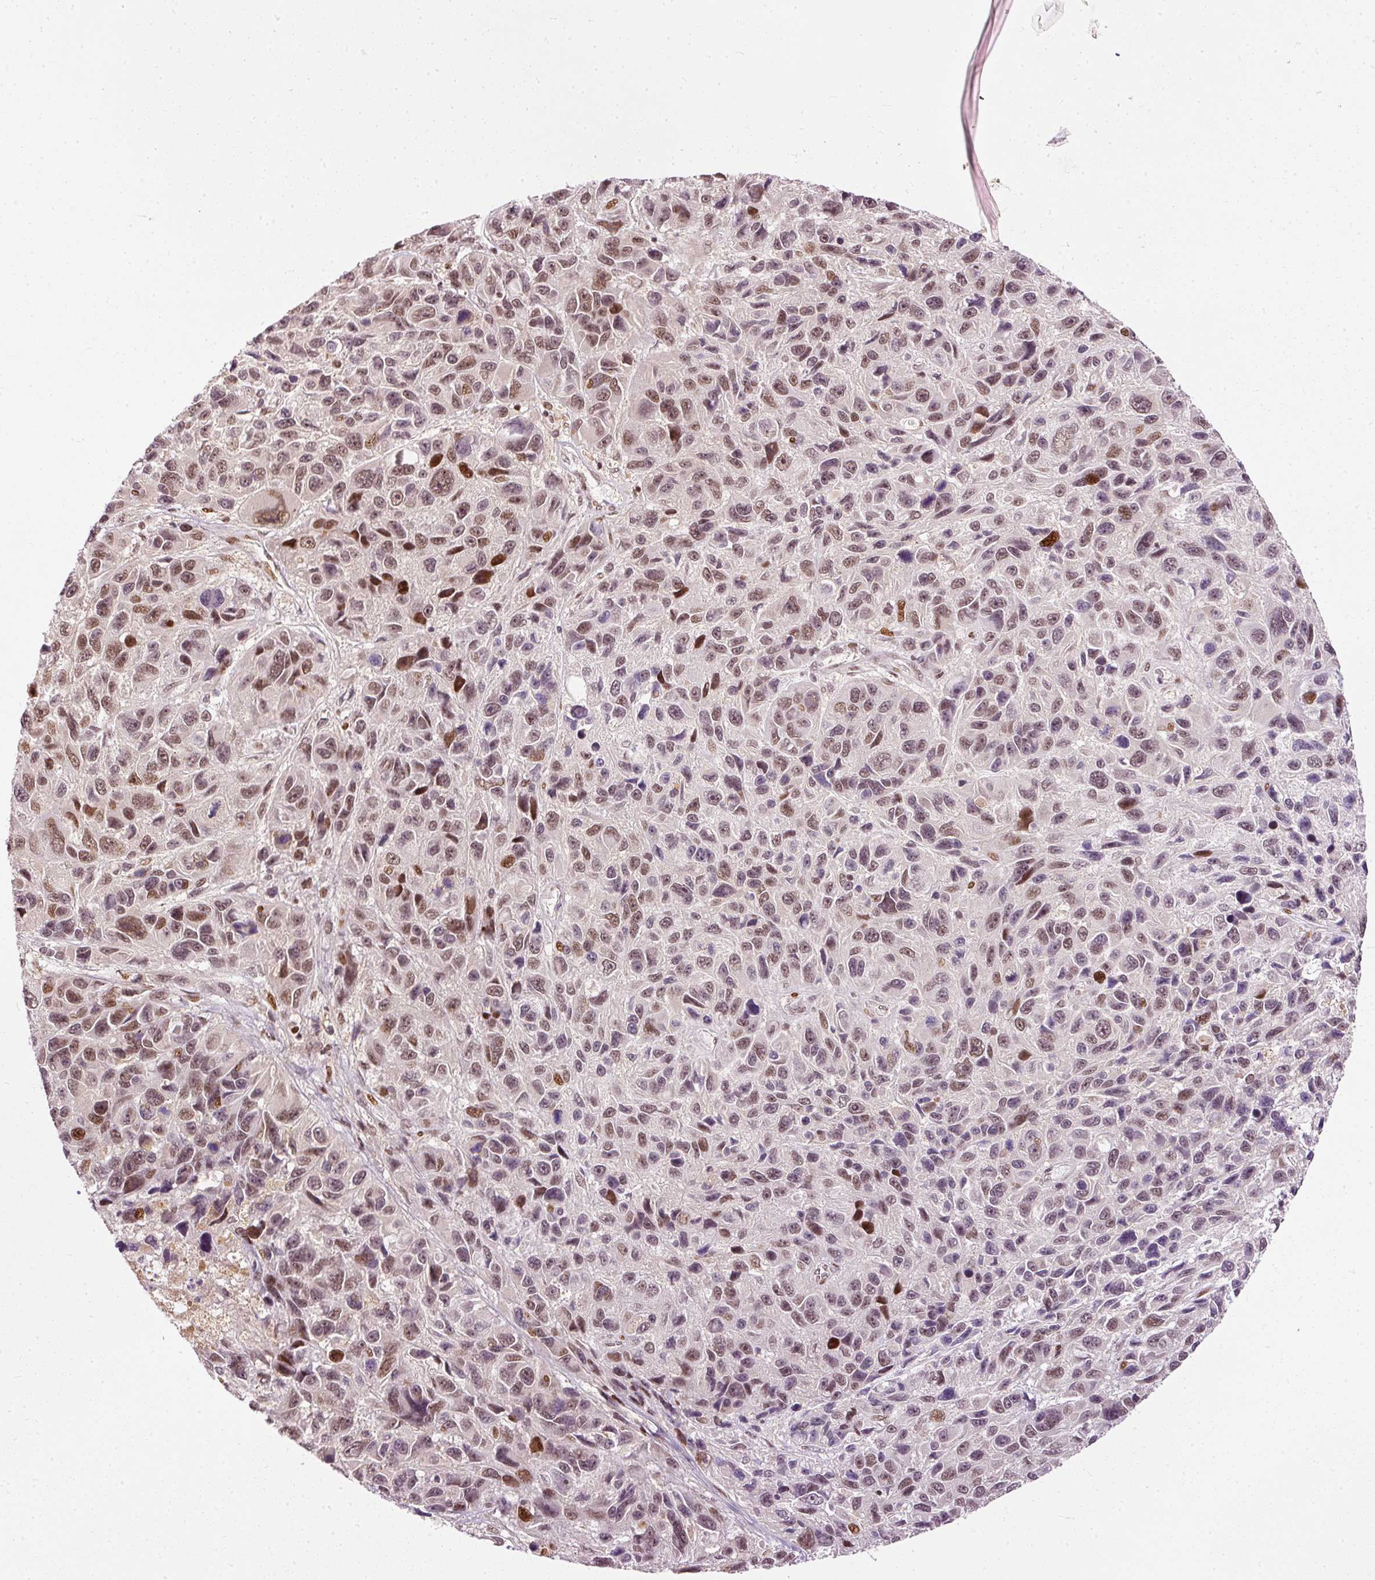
{"staining": {"intensity": "moderate", "quantity": "25%-75%", "location": "nuclear"}, "tissue": "melanoma", "cell_type": "Tumor cells", "image_type": "cancer", "snomed": [{"axis": "morphology", "description": "Malignant melanoma, NOS"}, {"axis": "topography", "description": "Skin"}], "caption": "A micrograph showing moderate nuclear staining in about 25%-75% of tumor cells in melanoma, as visualized by brown immunohistochemical staining.", "gene": "ZNF778", "patient": {"sex": "male", "age": 53}}